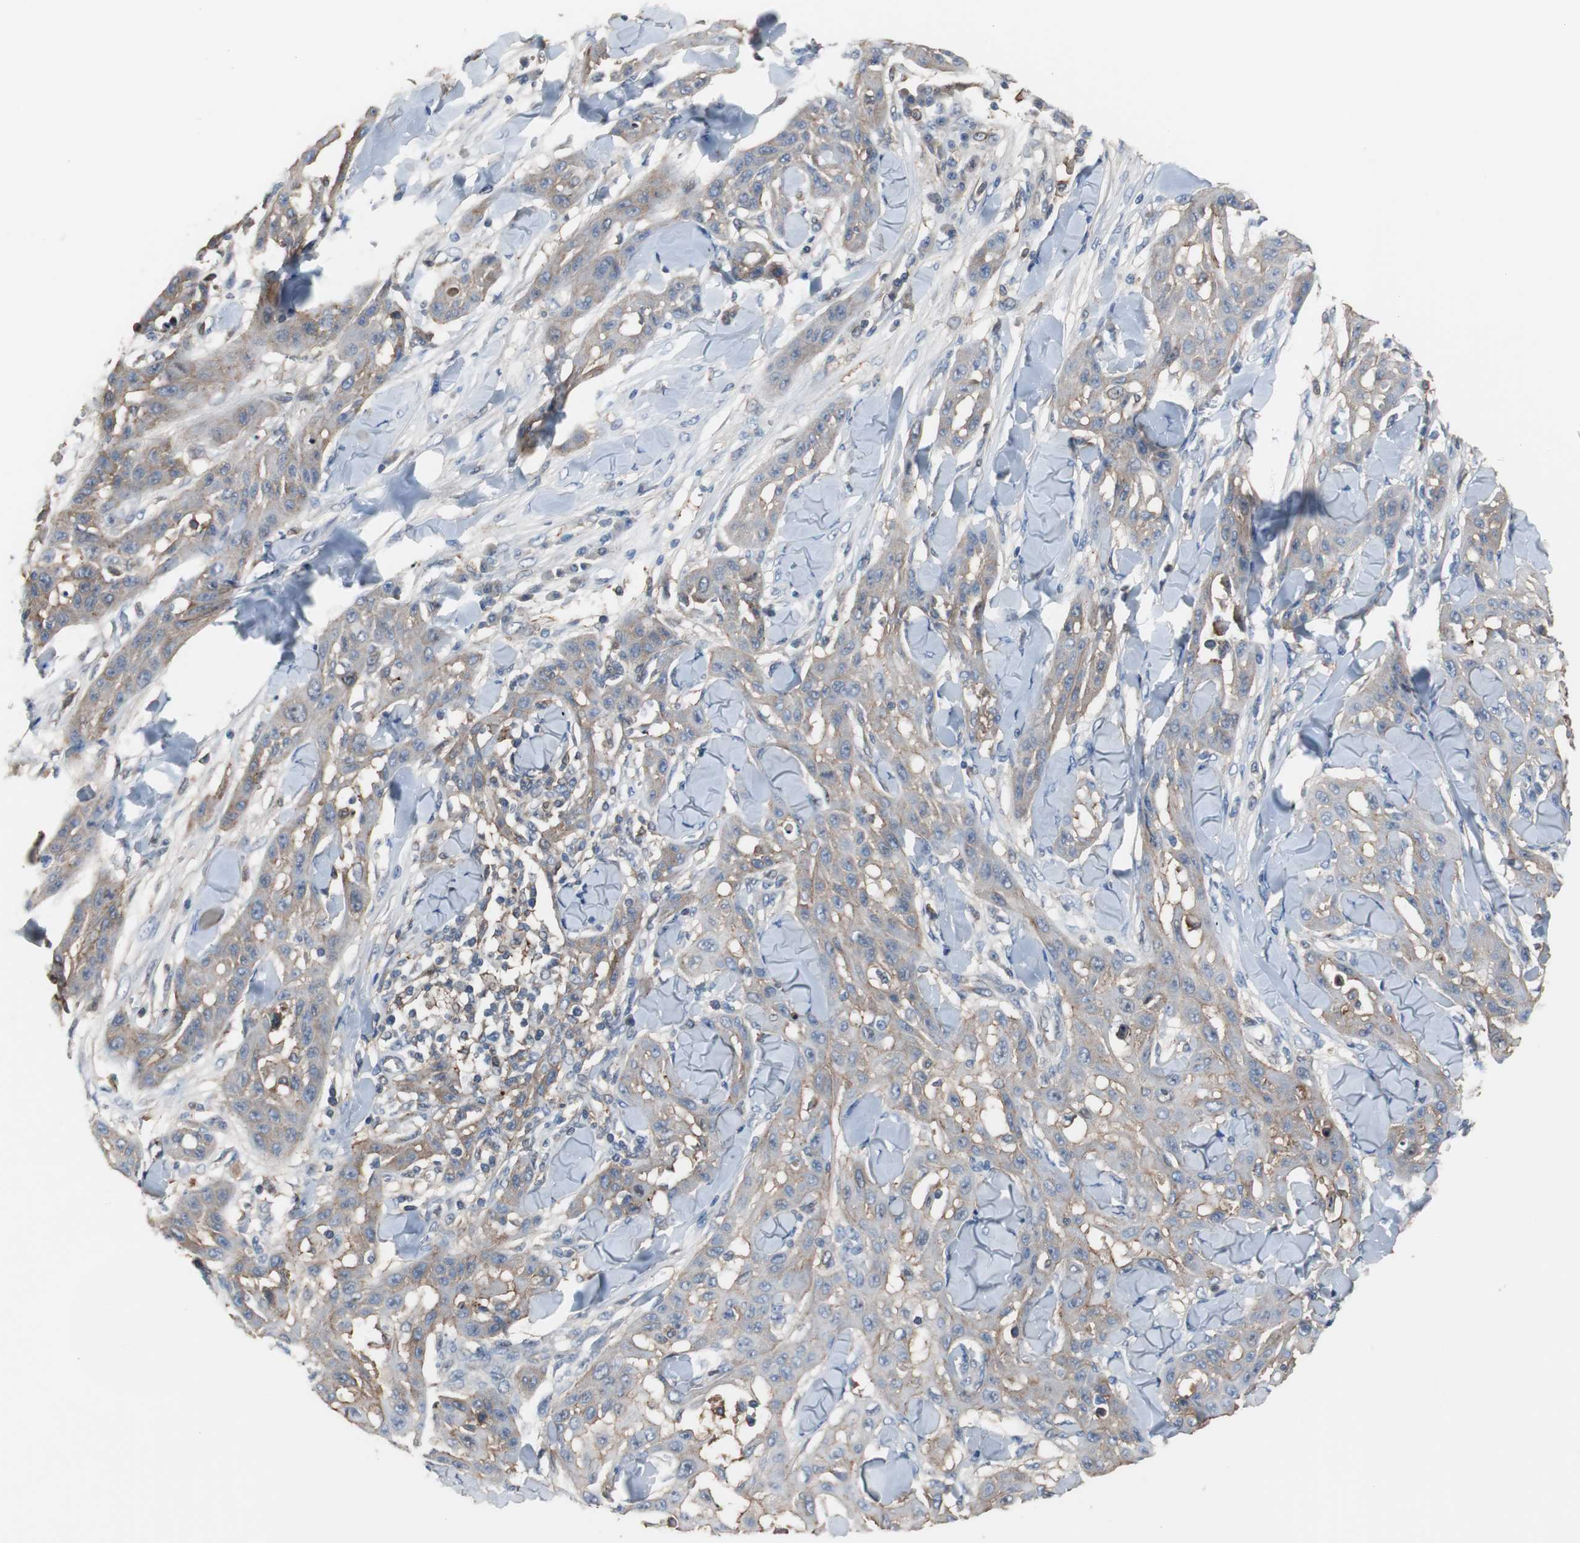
{"staining": {"intensity": "weak", "quantity": "25%-75%", "location": "cytoplasmic/membranous"}, "tissue": "skin cancer", "cell_type": "Tumor cells", "image_type": "cancer", "snomed": [{"axis": "morphology", "description": "Squamous cell carcinoma, NOS"}, {"axis": "topography", "description": "Skin"}], "caption": "The image displays staining of skin cancer, revealing weak cytoplasmic/membranous protein expression (brown color) within tumor cells.", "gene": "ANXA4", "patient": {"sex": "male", "age": 24}}